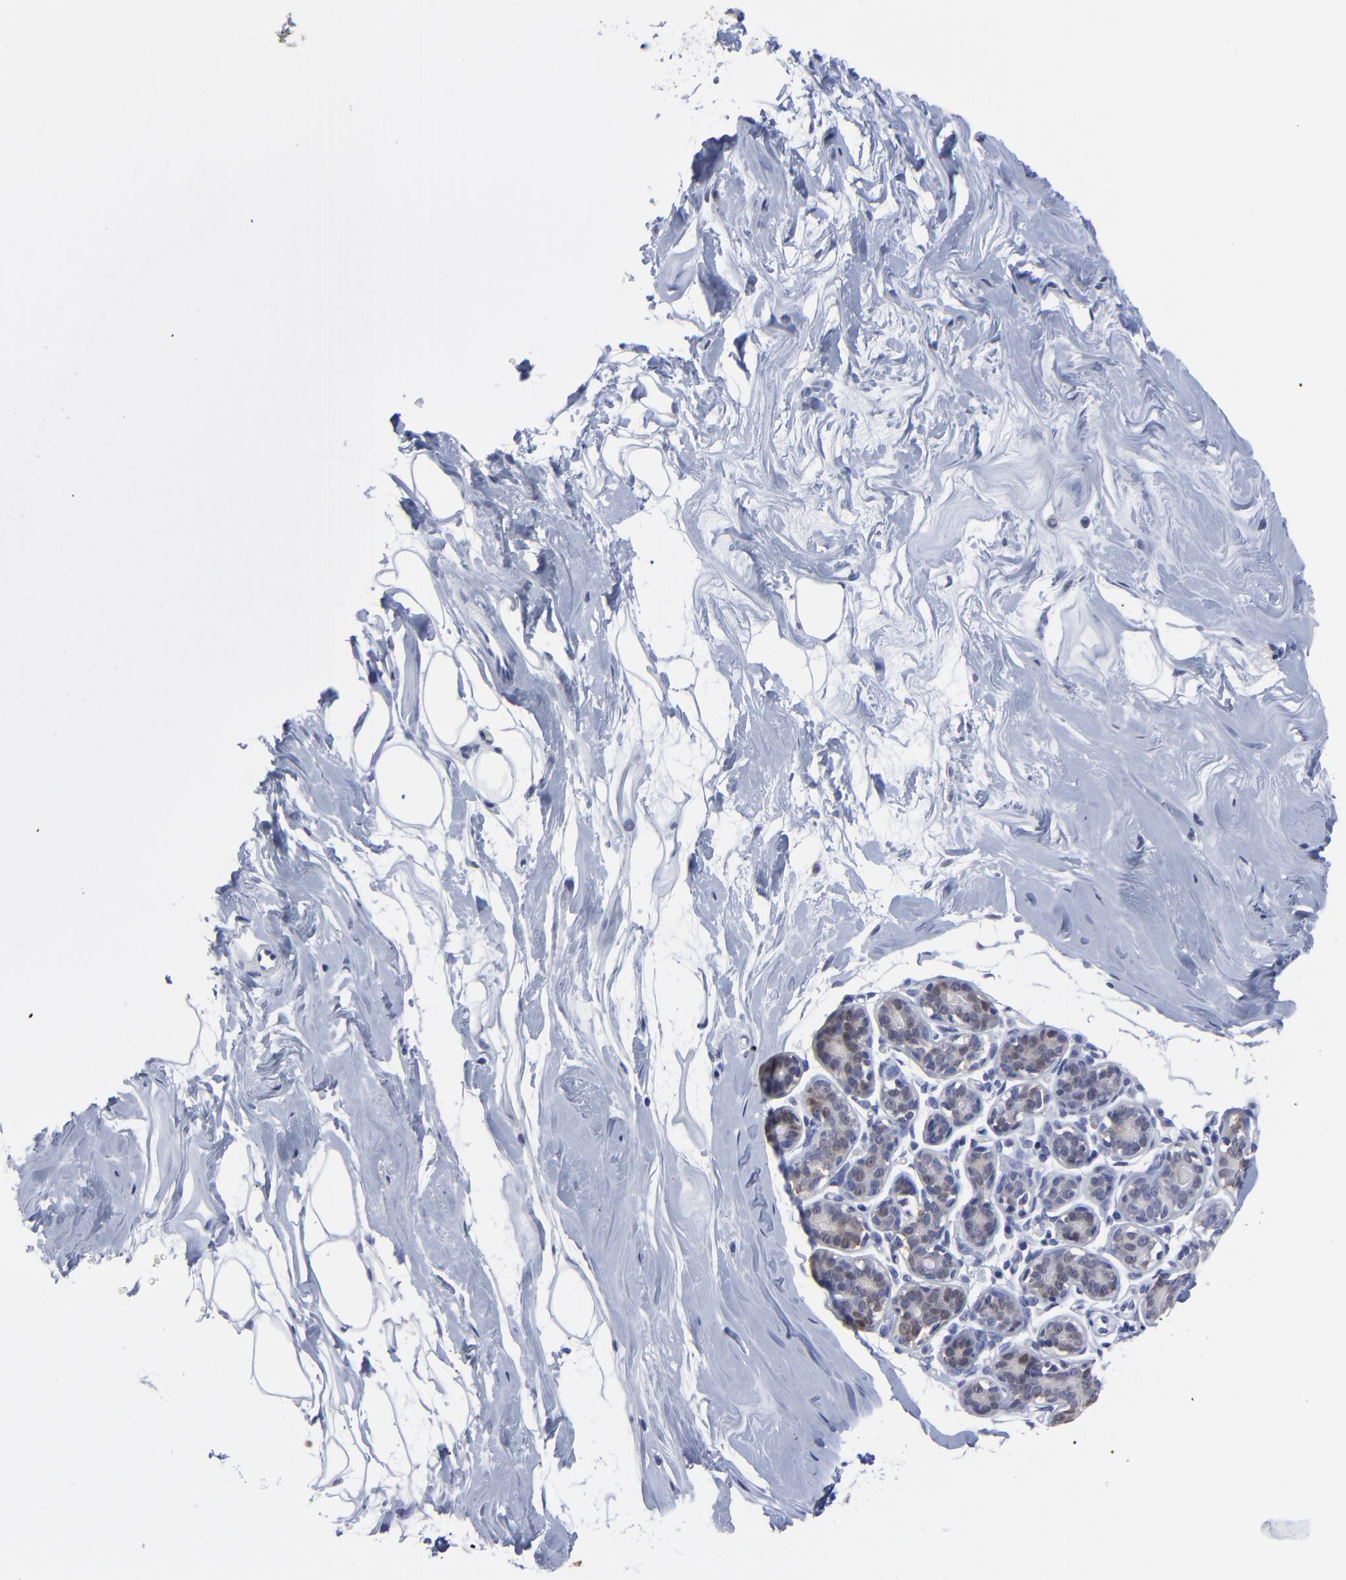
{"staining": {"intensity": "negative", "quantity": "none", "location": "none"}, "tissue": "breast", "cell_type": "Adipocytes", "image_type": "normal", "snomed": [{"axis": "morphology", "description": "Normal tissue, NOS"}, {"axis": "morphology", "description": "Fibrosis, NOS"}, {"axis": "topography", "description": "Breast"}], "caption": "Immunohistochemical staining of unremarkable human breast exhibits no significant positivity in adipocytes.", "gene": "SMARCA1", "patient": {"sex": "female", "age": 39}}